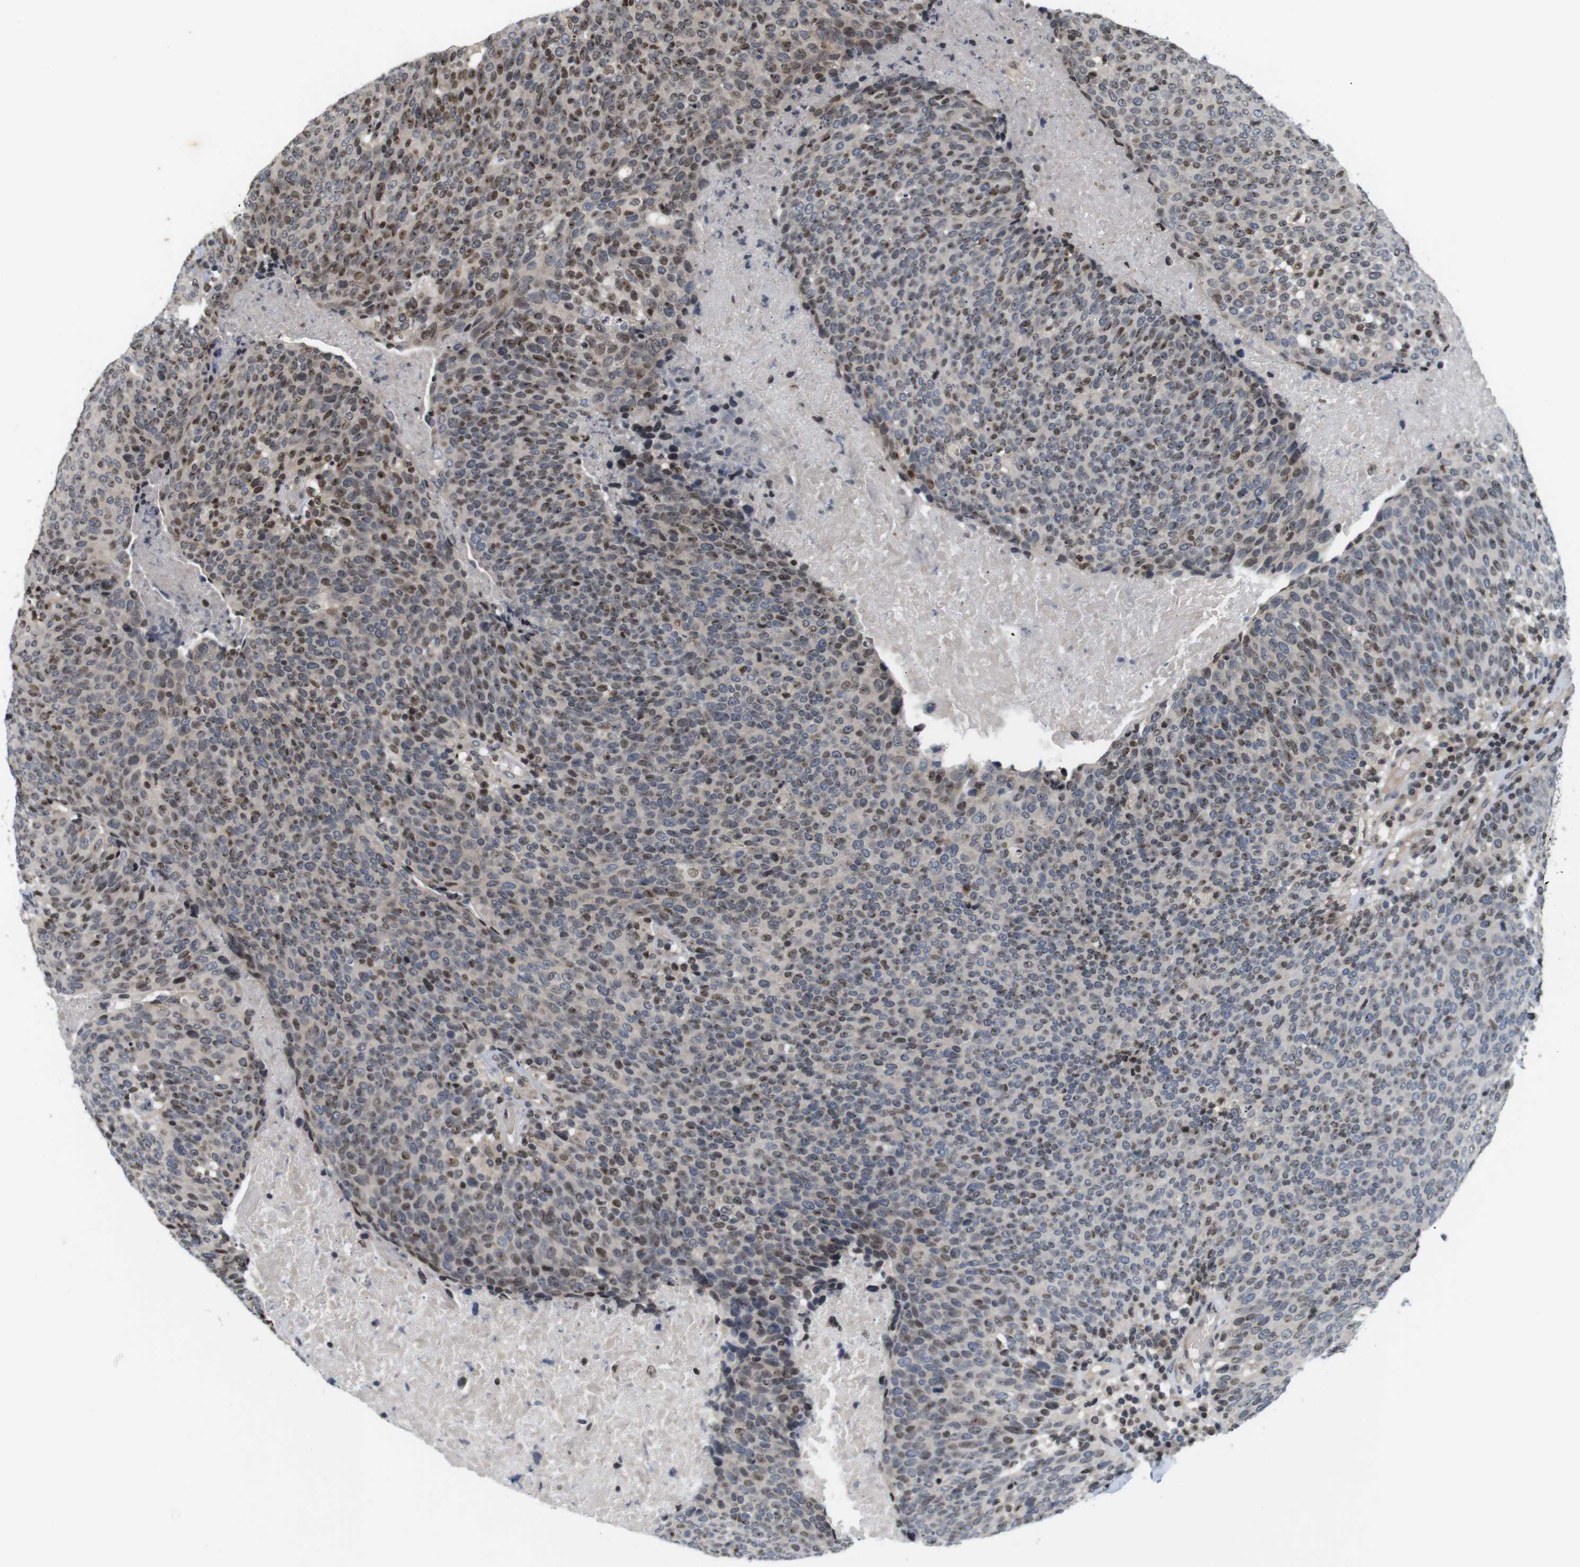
{"staining": {"intensity": "moderate", "quantity": "<25%", "location": "nuclear"}, "tissue": "head and neck cancer", "cell_type": "Tumor cells", "image_type": "cancer", "snomed": [{"axis": "morphology", "description": "Squamous cell carcinoma, NOS"}, {"axis": "morphology", "description": "Squamous cell carcinoma, metastatic, NOS"}, {"axis": "topography", "description": "Lymph node"}, {"axis": "topography", "description": "Head-Neck"}], "caption": "Head and neck cancer was stained to show a protein in brown. There is low levels of moderate nuclear staining in about <25% of tumor cells.", "gene": "MBD1", "patient": {"sex": "male", "age": 62}}